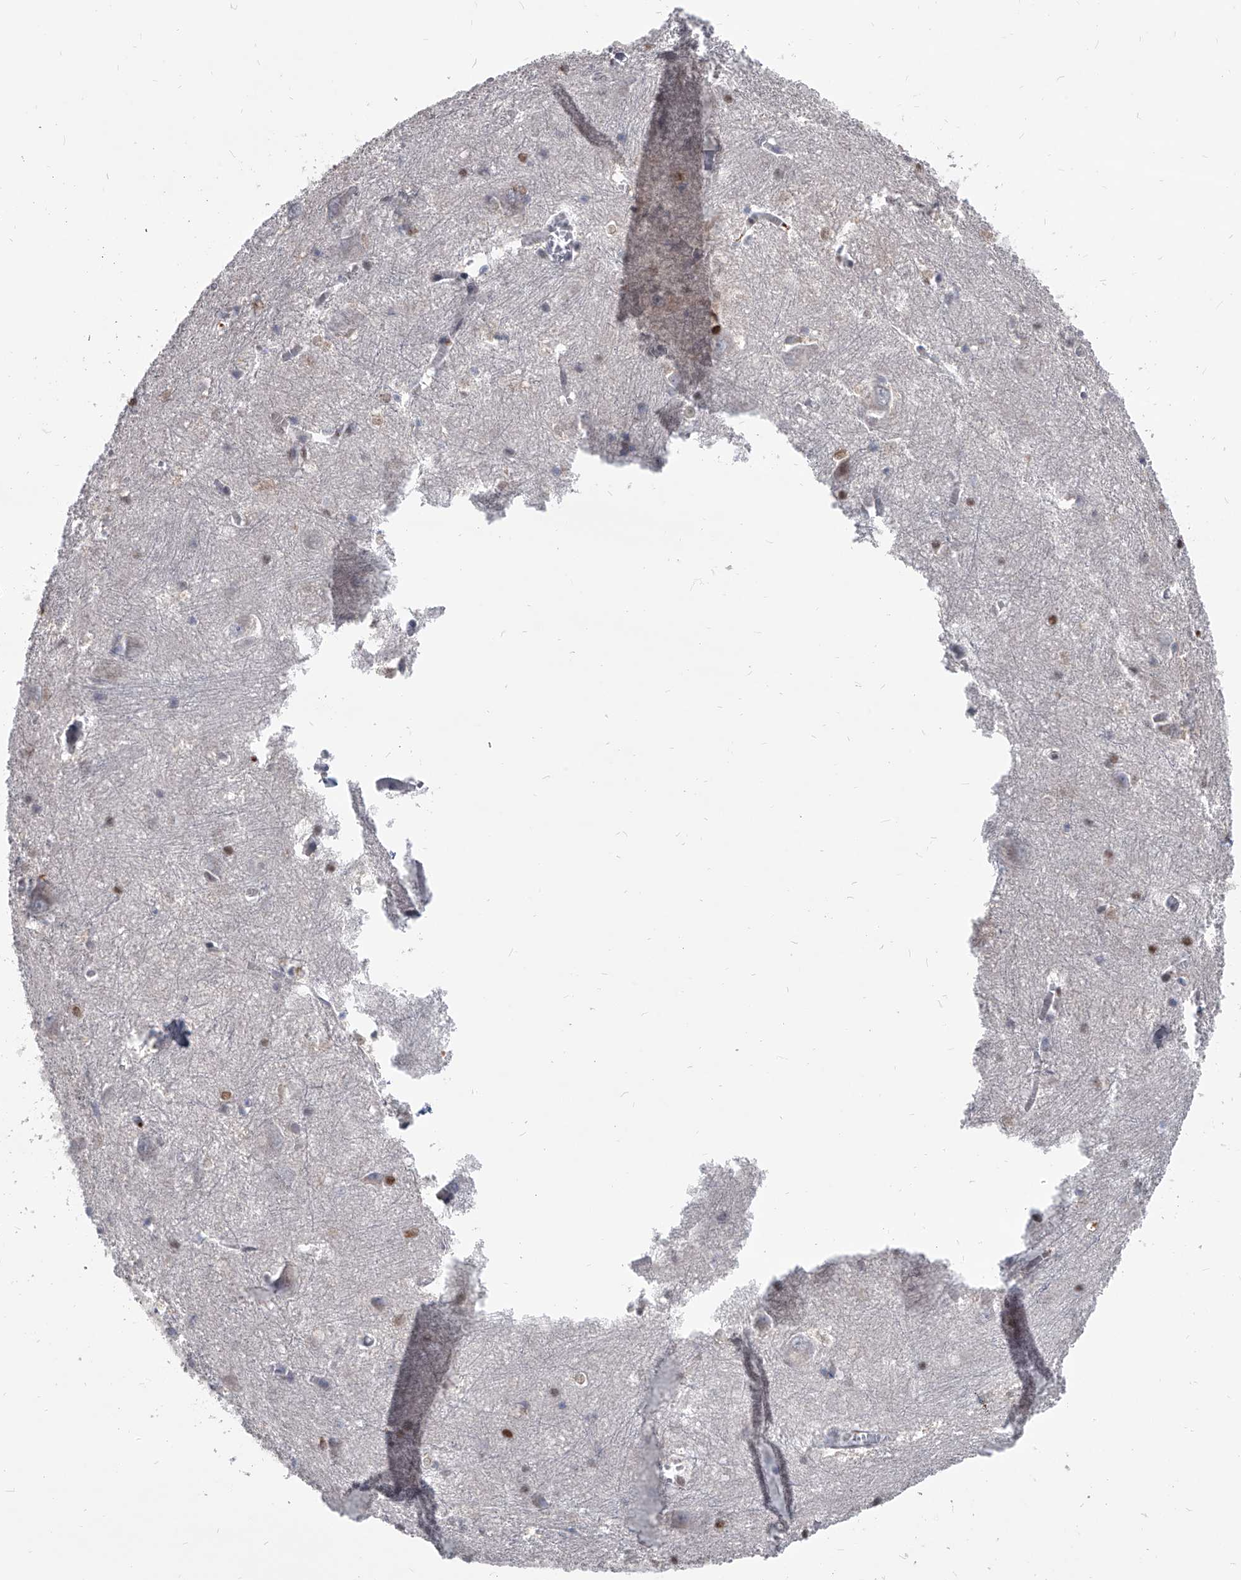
{"staining": {"intensity": "negative", "quantity": "none", "location": "none"}, "tissue": "caudate", "cell_type": "Glial cells", "image_type": "normal", "snomed": [{"axis": "morphology", "description": "Normal tissue, NOS"}, {"axis": "topography", "description": "Lateral ventricle wall"}], "caption": "Immunohistochemistry image of unremarkable caudate stained for a protein (brown), which reveals no expression in glial cells.", "gene": "EVA1C", "patient": {"sex": "male", "age": 37}}